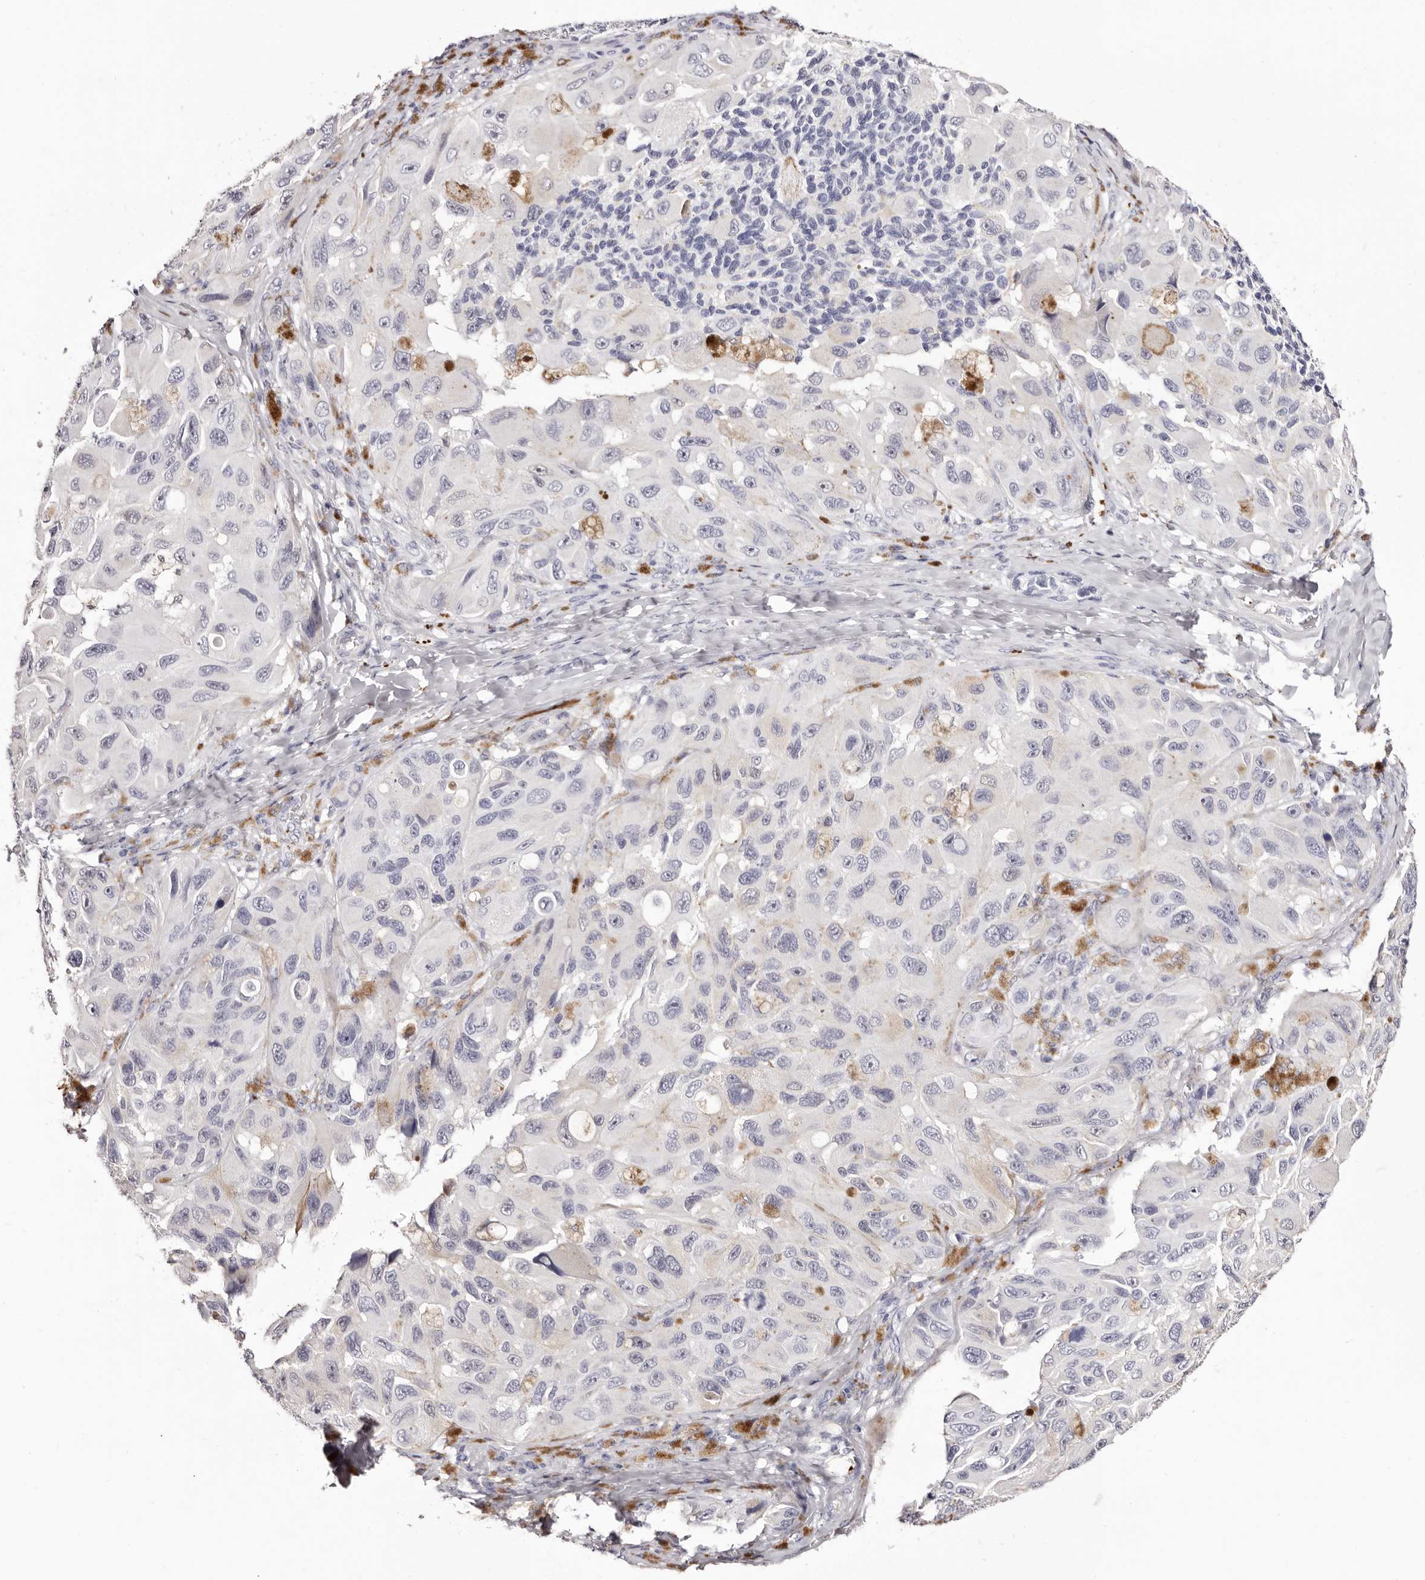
{"staining": {"intensity": "negative", "quantity": "none", "location": "none"}, "tissue": "melanoma", "cell_type": "Tumor cells", "image_type": "cancer", "snomed": [{"axis": "morphology", "description": "Malignant melanoma, NOS"}, {"axis": "topography", "description": "Skin"}], "caption": "IHC of malignant melanoma demonstrates no positivity in tumor cells.", "gene": "PF4", "patient": {"sex": "female", "age": 73}}